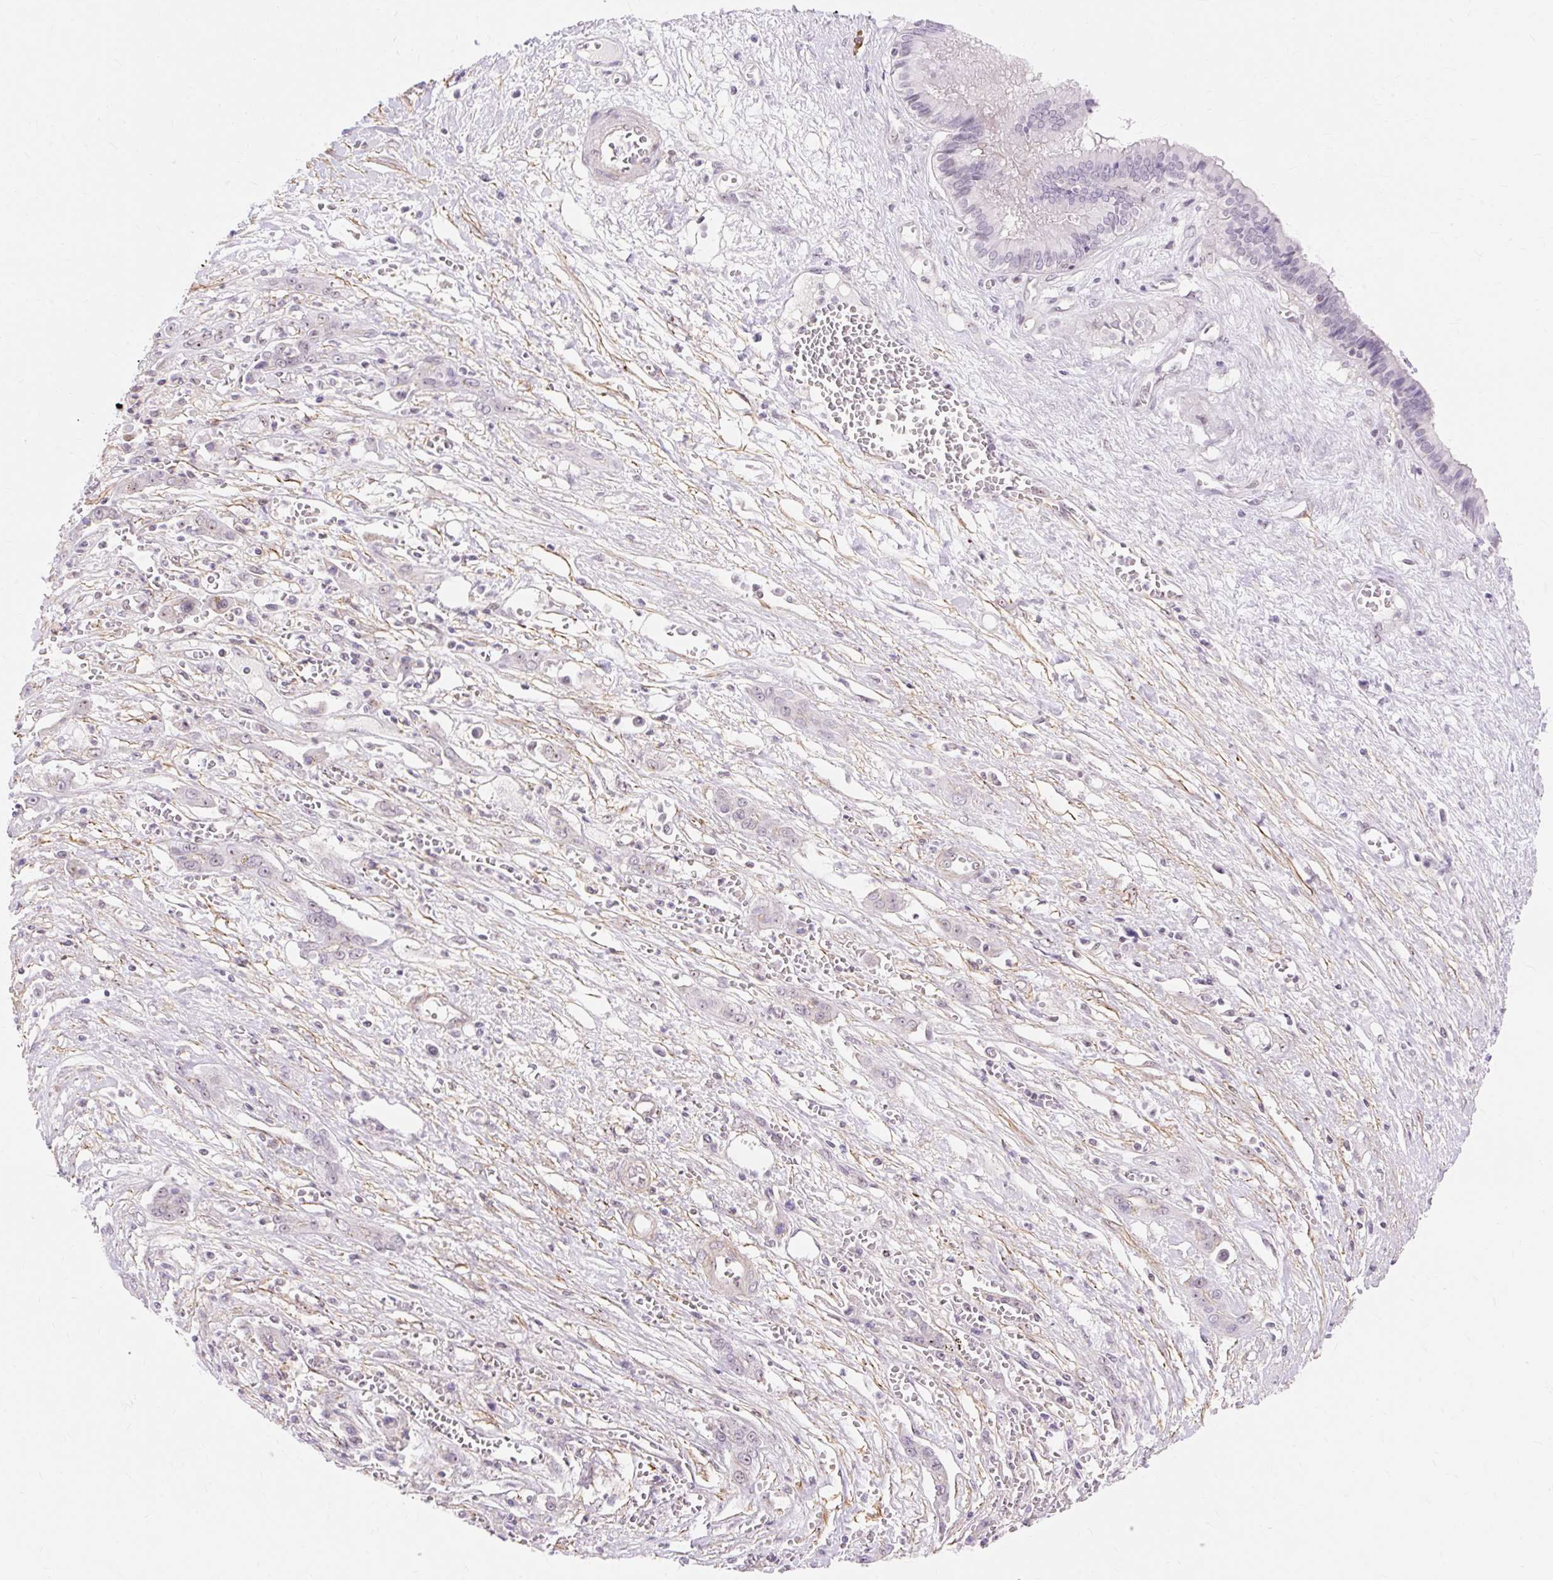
{"staining": {"intensity": "negative", "quantity": "none", "location": "none"}, "tissue": "liver cancer", "cell_type": "Tumor cells", "image_type": "cancer", "snomed": [{"axis": "morphology", "description": "Cholangiocarcinoma"}, {"axis": "topography", "description": "Liver"}], "caption": "A photomicrograph of human liver cholangiocarcinoma is negative for staining in tumor cells. (Stains: DAB (3,3'-diaminobenzidine) immunohistochemistry (IHC) with hematoxylin counter stain, Microscopy: brightfield microscopy at high magnification).", "gene": "OBP2A", "patient": {"sex": "male", "age": 67}}